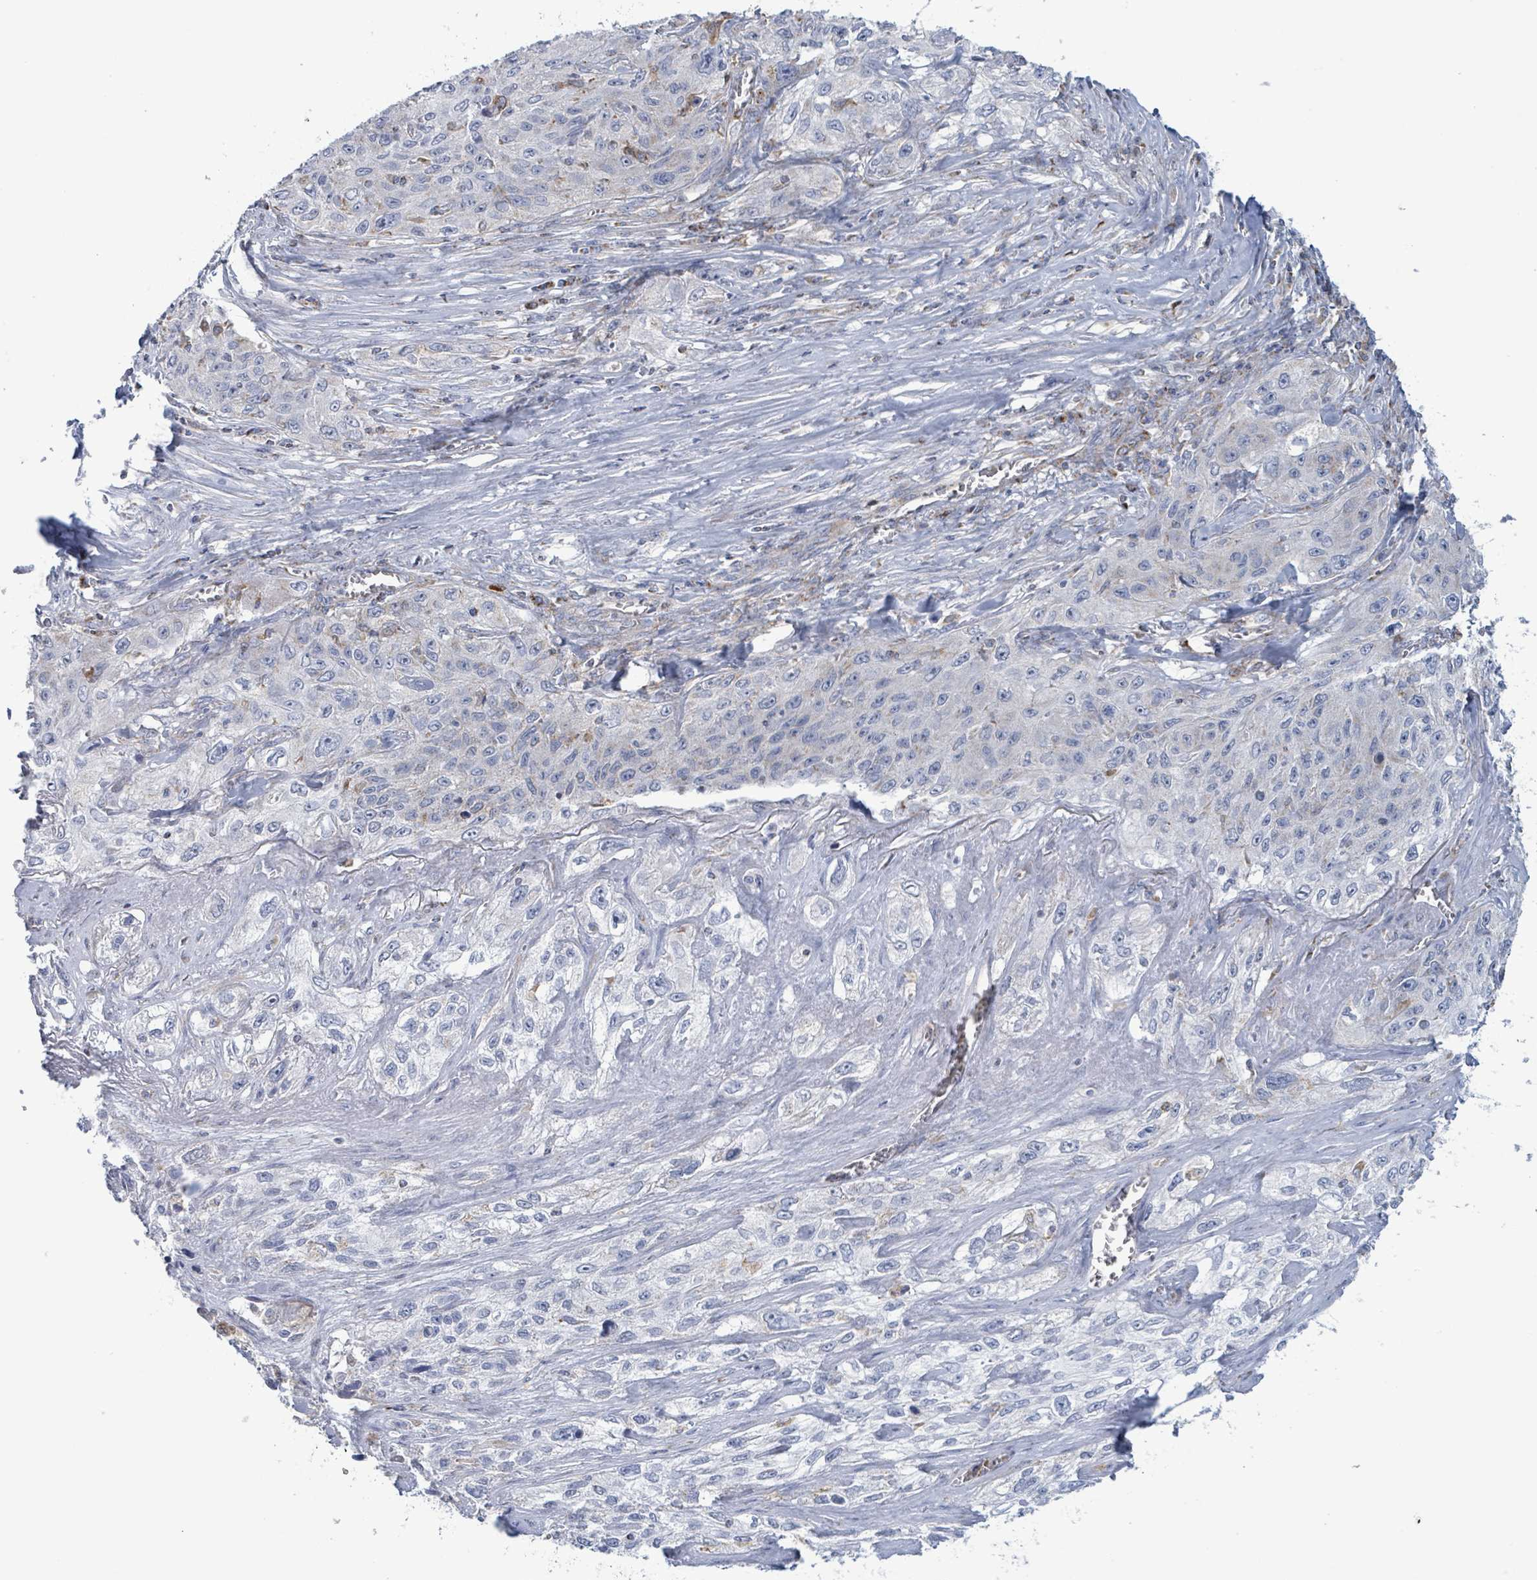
{"staining": {"intensity": "negative", "quantity": "none", "location": "none"}, "tissue": "lung cancer", "cell_type": "Tumor cells", "image_type": "cancer", "snomed": [{"axis": "morphology", "description": "Squamous cell carcinoma, NOS"}, {"axis": "topography", "description": "Lung"}], "caption": "High magnification brightfield microscopy of lung squamous cell carcinoma stained with DAB (brown) and counterstained with hematoxylin (blue): tumor cells show no significant expression.", "gene": "AKR1C4", "patient": {"sex": "female", "age": 69}}